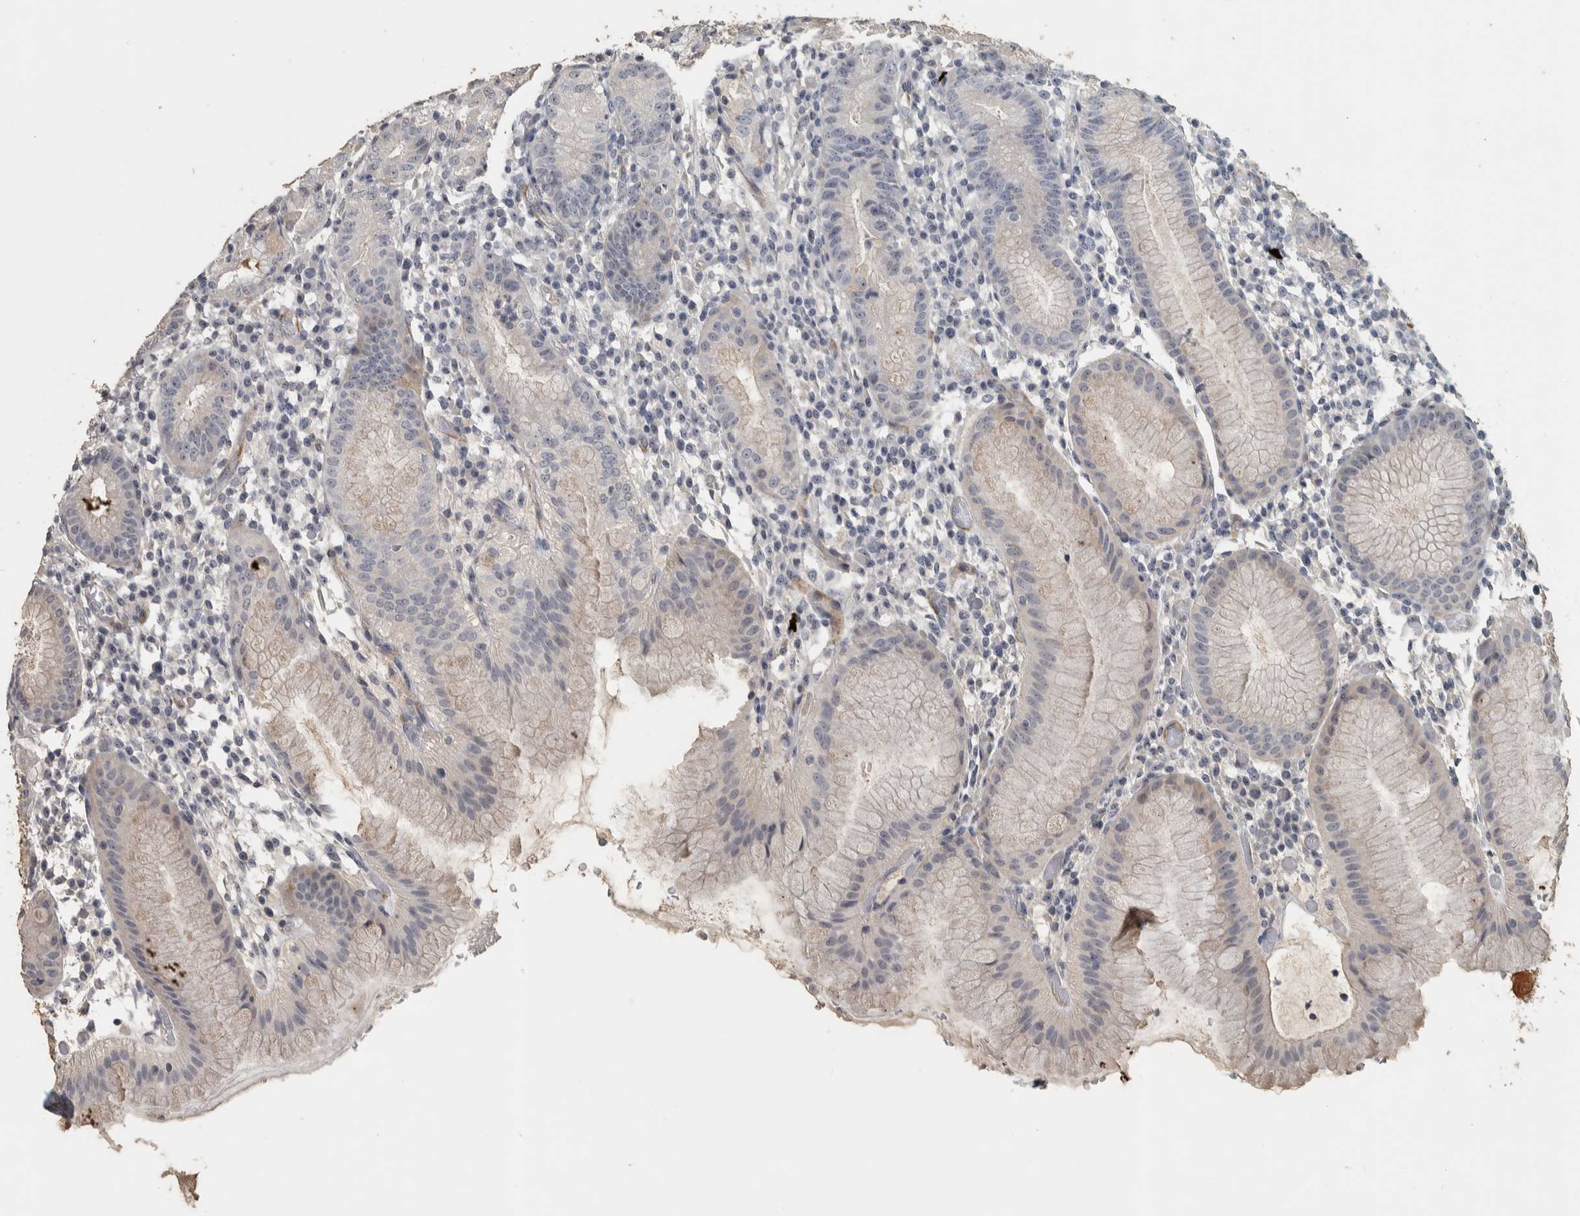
{"staining": {"intensity": "moderate", "quantity": "<25%", "location": "cytoplasmic/membranous"}, "tissue": "stomach", "cell_type": "Glandular cells", "image_type": "normal", "snomed": [{"axis": "morphology", "description": "Normal tissue, NOS"}, {"axis": "topography", "description": "Stomach"}, {"axis": "topography", "description": "Stomach, lower"}], "caption": "About <25% of glandular cells in benign human stomach reveal moderate cytoplasmic/membranous protein staining as visualized by brown immunohistochemical staining.", "gene": "DCAF10", "patient": {"sex": "female", "age": 75}}